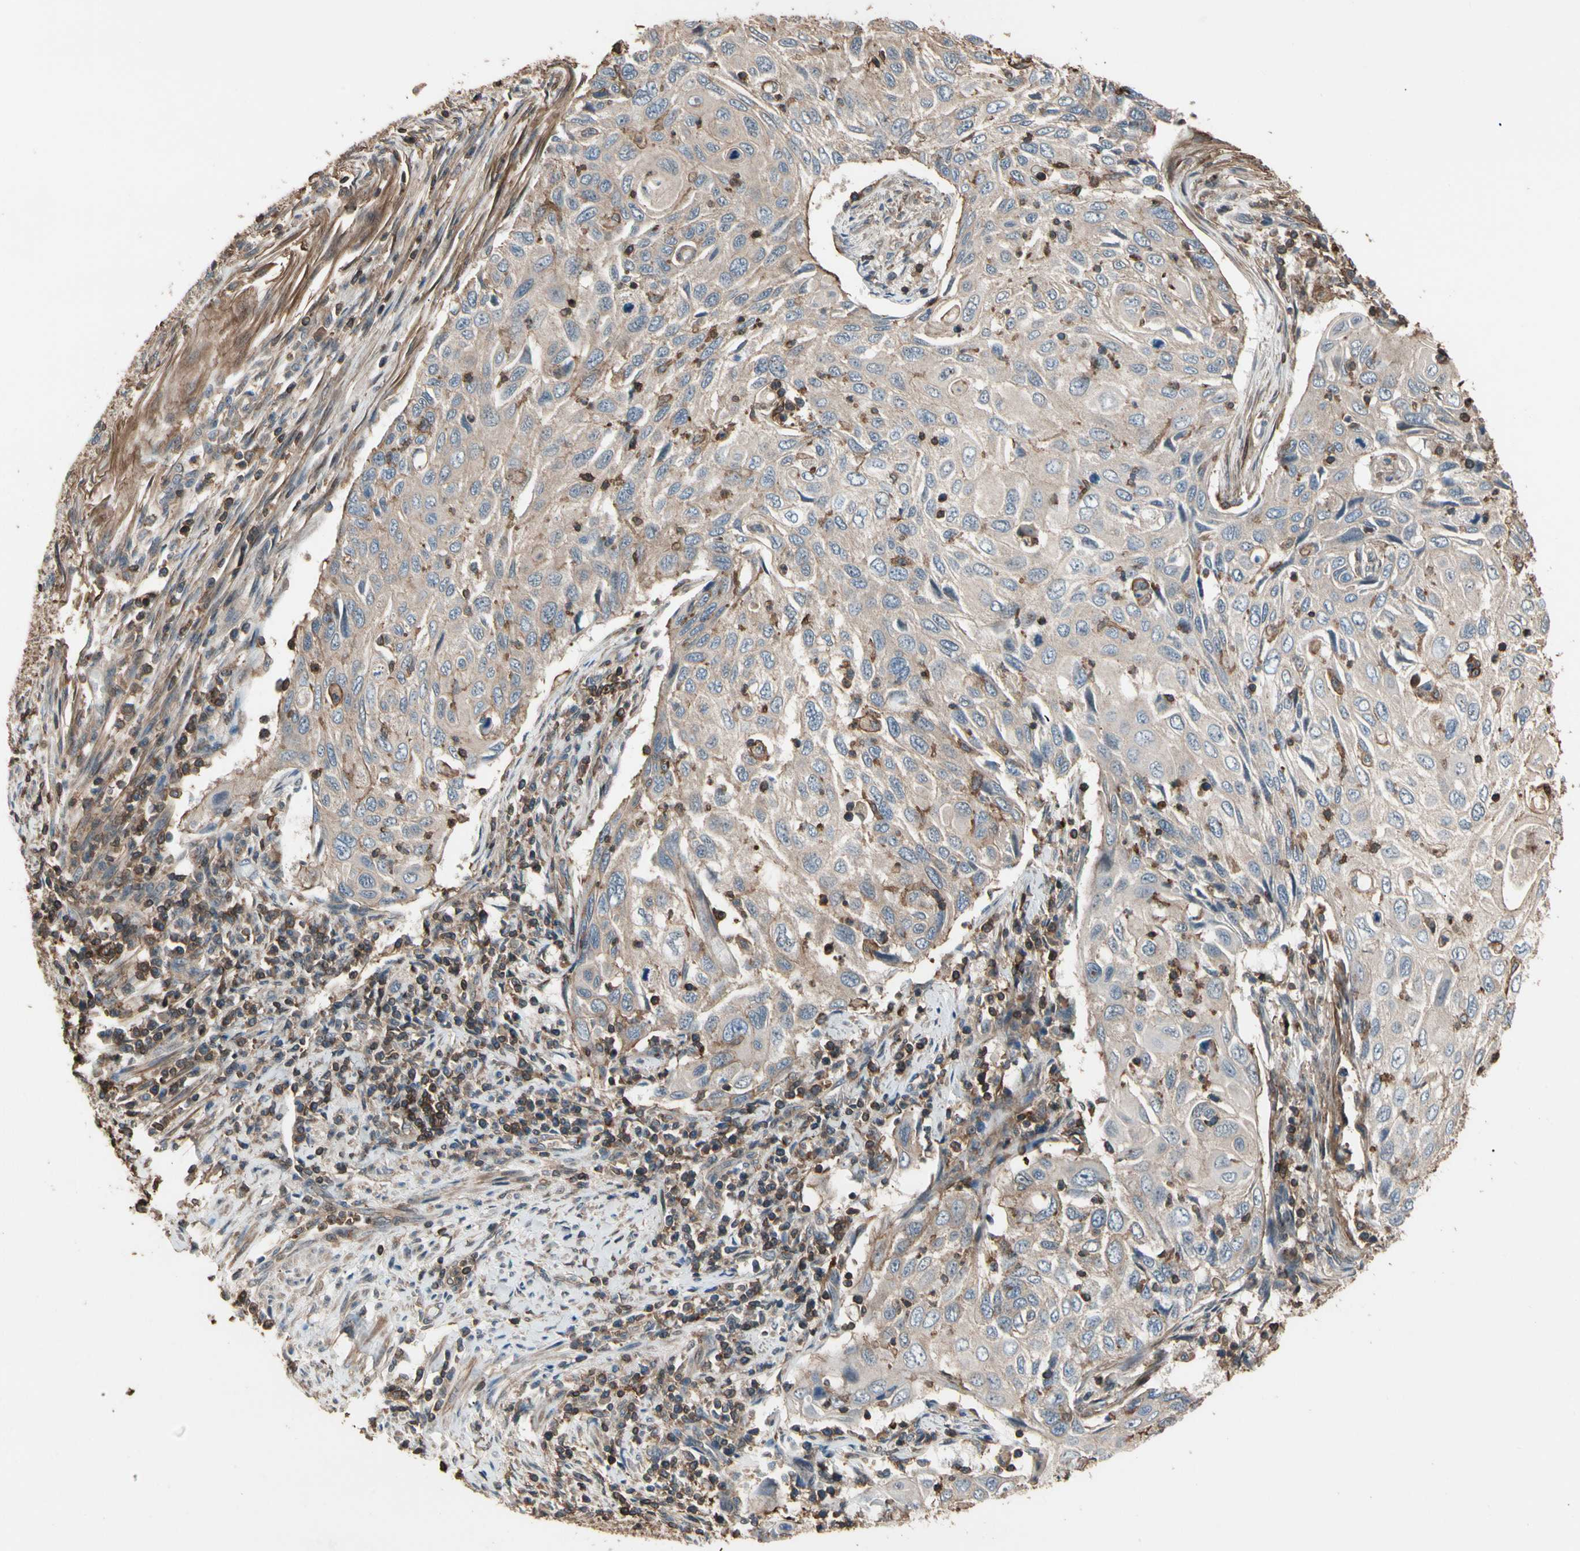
{"staining": {"intensity": "weak", "quantity": "25%-75%", "location": "cytoplasmic/membranous"}, "tissue": "cervical cancer", "cell_type": "Tumor cells", "image_type": "cancer", "snomed": [{"axis": "morphology", "description": "Squamous cell carcinoma, NOS"}, {"axis": "topography", "description": "Cervix"}], "caption": "An IHC histopathology image of neoplastic tissue is shown. Protein staining in brown labels weak cytoplasmic/membranous positivity in cervical squamous cell carcinoma within tumor cells.", "gene": "MAPK13", "patient": {"sex": "female", "age": 70}}